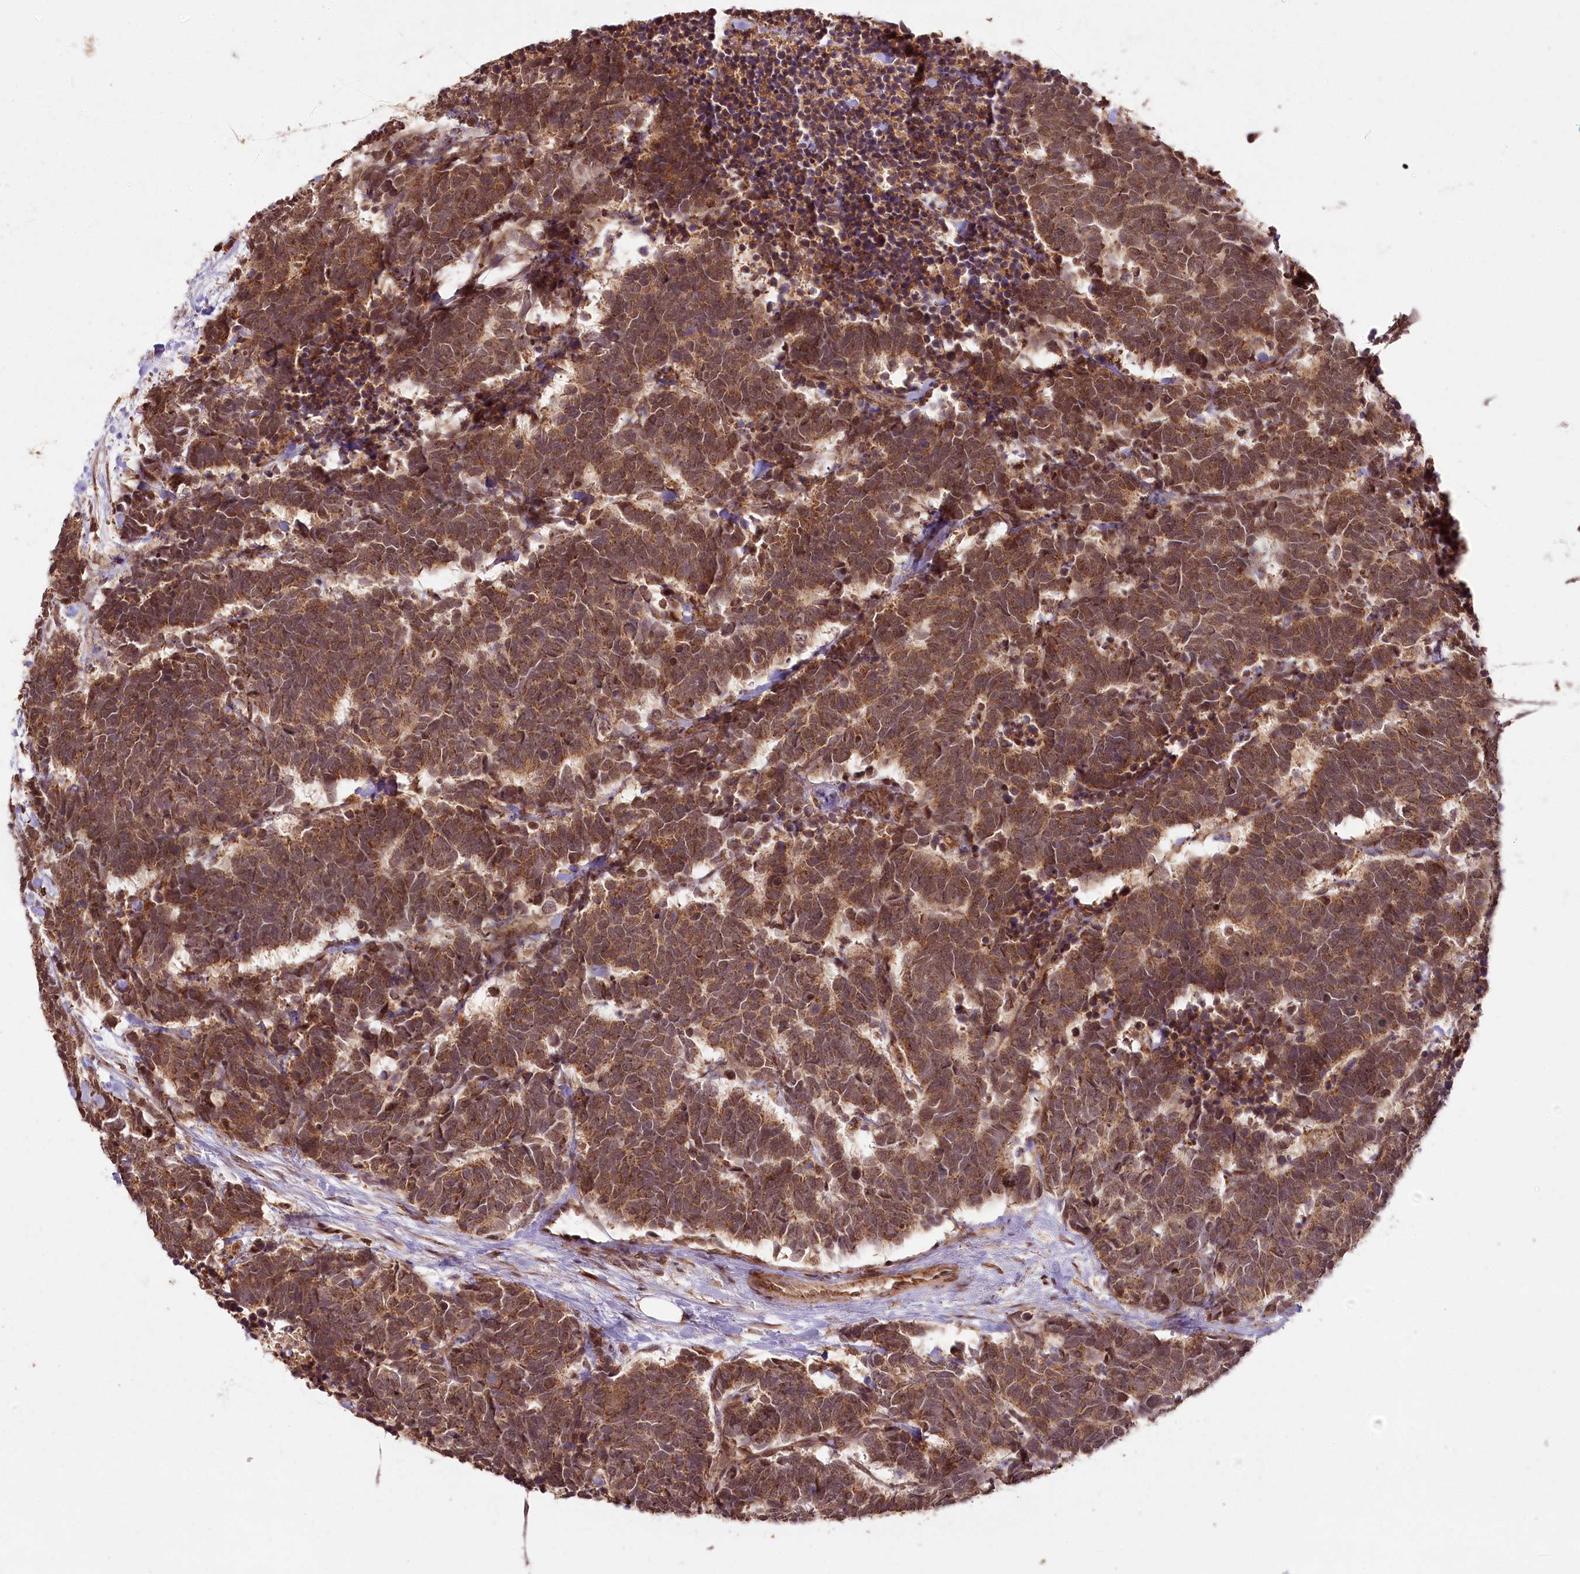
{"staining": {"intensity": "moderate", "quantity": ">75%", "location": "cytoplasmic/membranous"}, "tissue": "carcinoid", "cell_type": "Tumor cells", "image_type": "cancer", "snomed": [{"axis": "morphology", "description": "Carcinoma, NOS"}, {"axis": "morphology", "description": "Carcinoid, malignant, NOS"}, {"axis": "topography", "description": "Urinary bladder"}], "caption": "Protein staining by IHC displays moderate cytoplasmic/membranous expression in about >75% of tumor cells in carcinoid.", "gene": "MICU1", "patient": {"sex": "male", "age": 57}}